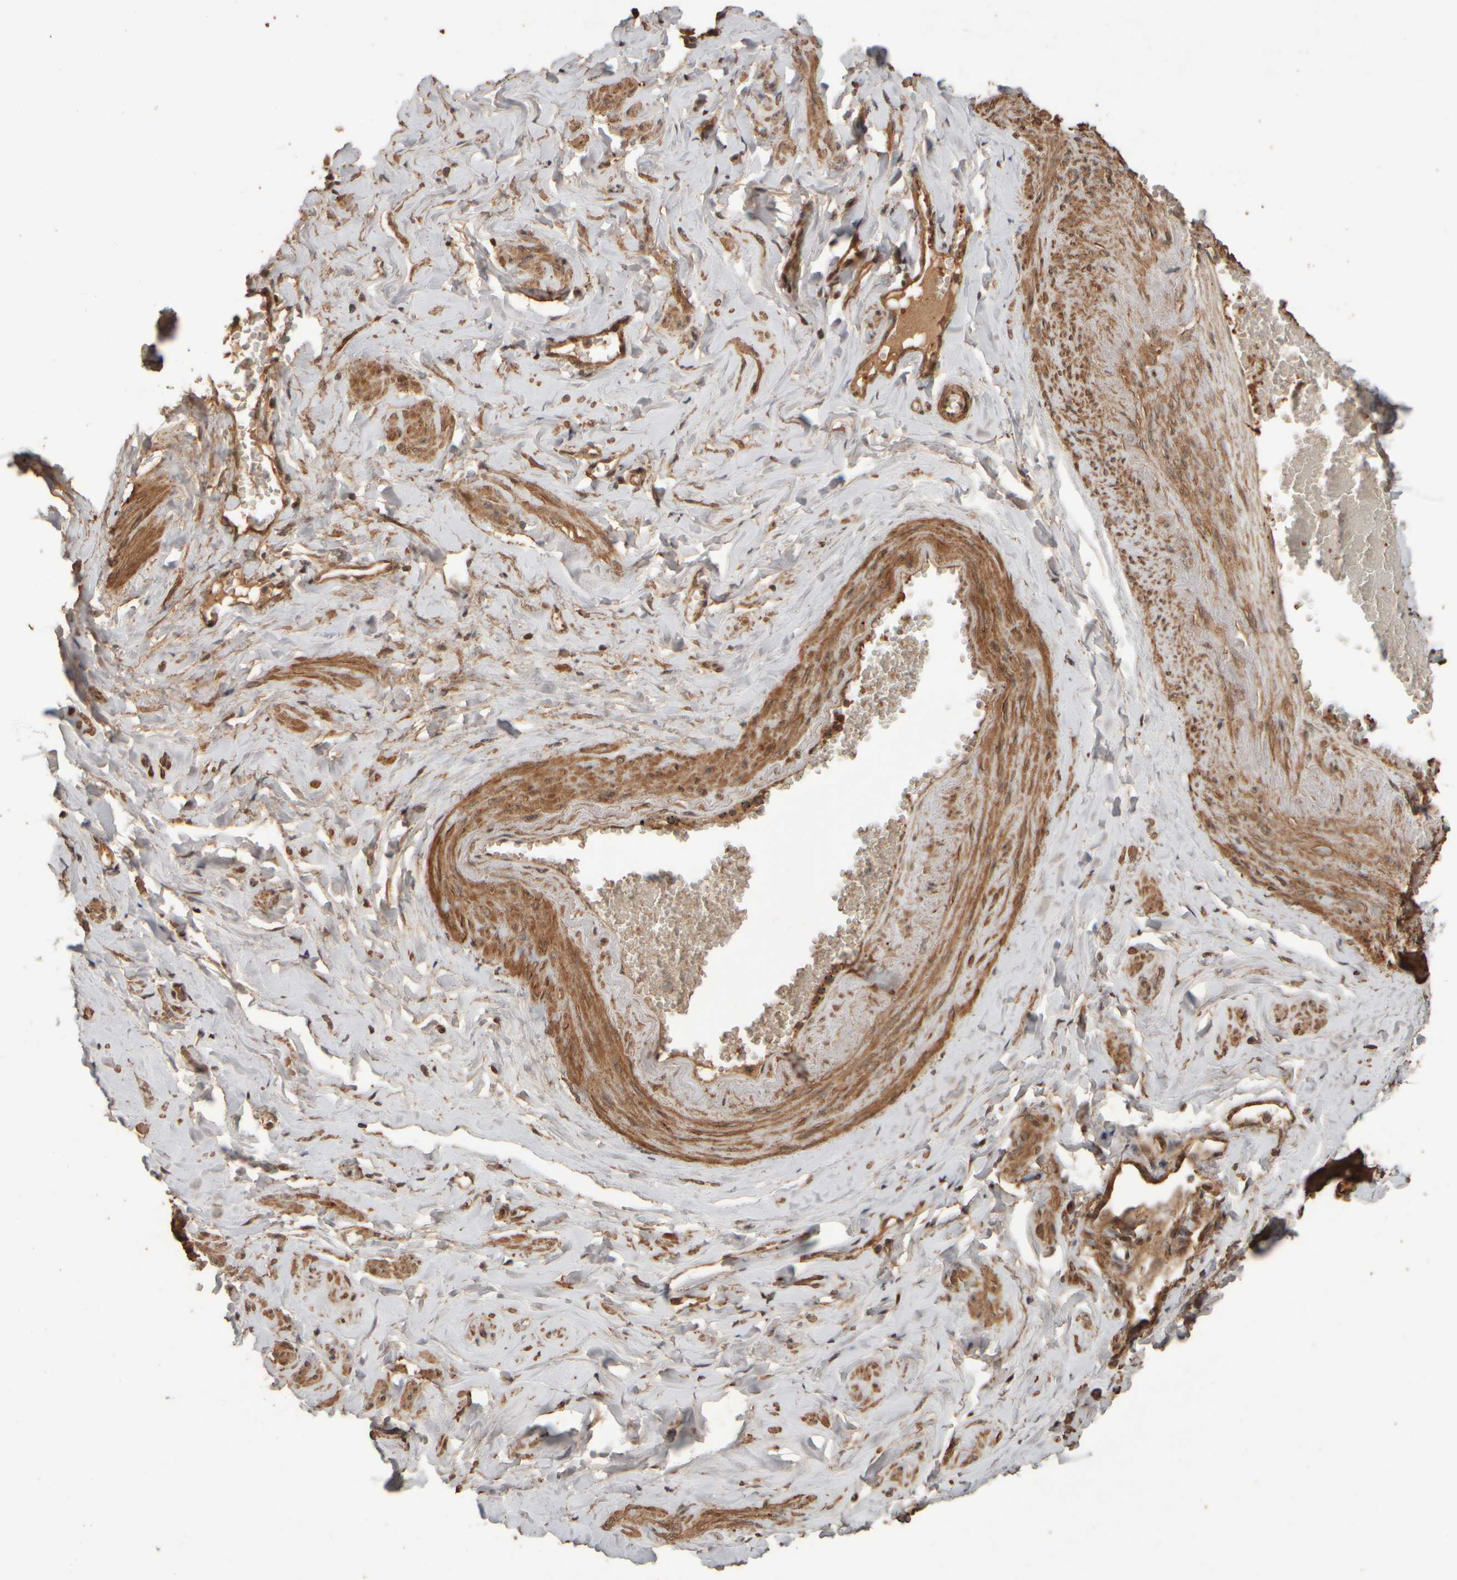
{"staining": {"intensity": "strong", "quantity": ">75%", "location": "cytoplasmic/membranous"}, "tissue": "adipose tissue", "cell_type": "Adipocytes", "image_type": "normal", "snomed": [{"axis": "morphology", "description": "Normal tissue, NOS"}, {"axis": "topography", "description": "Vascular tissue"}, {"axis": "topography", "description": "Fallopian tube"}, {"axis": "topography", "description": "Ovary"}], "caption": "Protein expression analysis of normal adipose tissue demonstrates strong cytoplasmic/membranous expression in about >75% of adipocytes.", "gene": "SPHK1", "patient": {"sex": "female", "age": 67}}